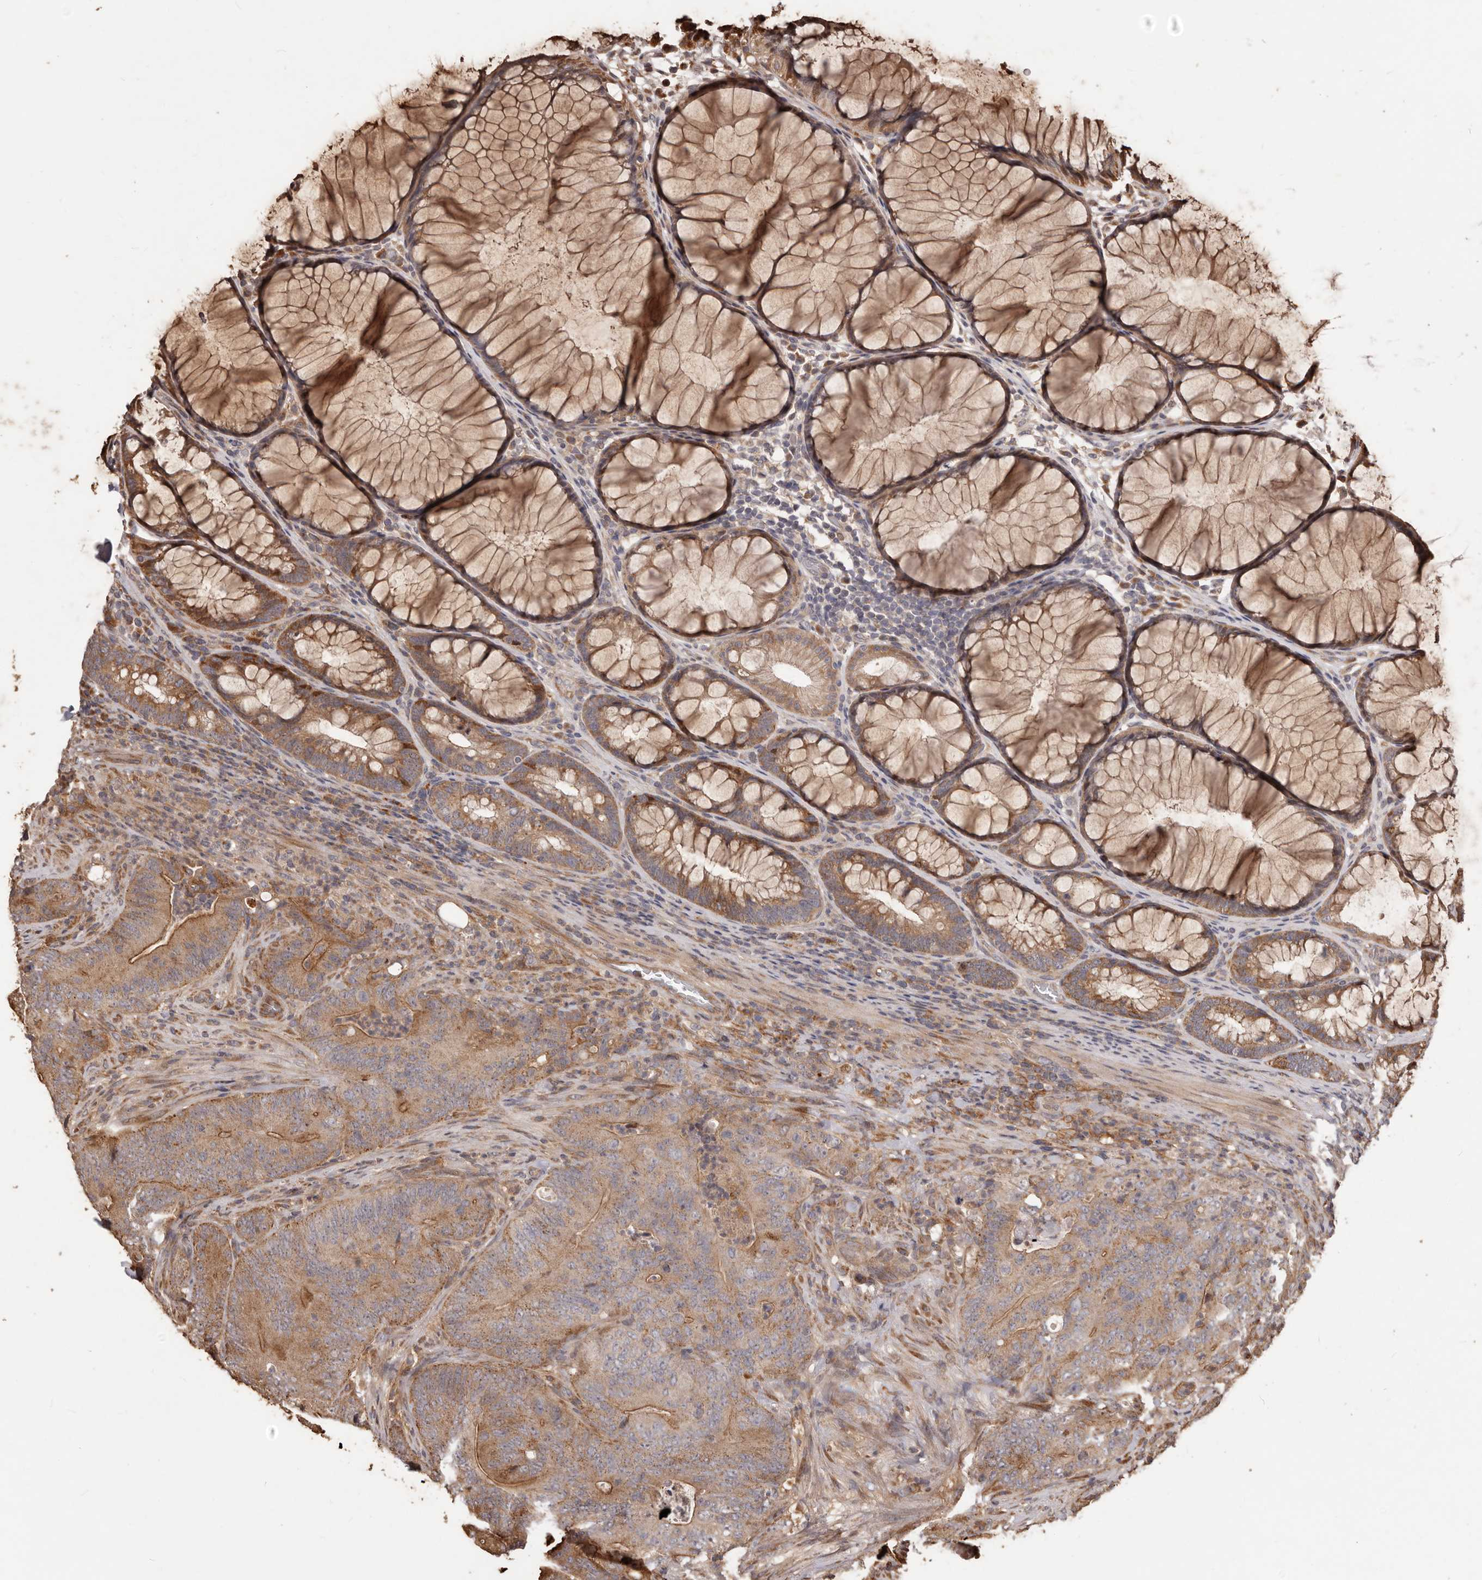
{"staining": {"intensity": "moderate", "quantity": "25%-75%", "location": "cytoplasmic/membranous"}, "tissue": "colorectal cancer", "cell_type": "Tumor cells", "image_type": "cancer", "snomed": [{"axis": "morphology", "description": "Normal tissue, NOS"}, {"axis": "topography", "description": "Colon"}], "caption": "Protein staining shows moderate cytoplasmic/membranous positivity in about 25%-75% of tumor cells in colorectal cancer.", "gene": "MTO1", "patient": {"sex": "female", "age": 82}}